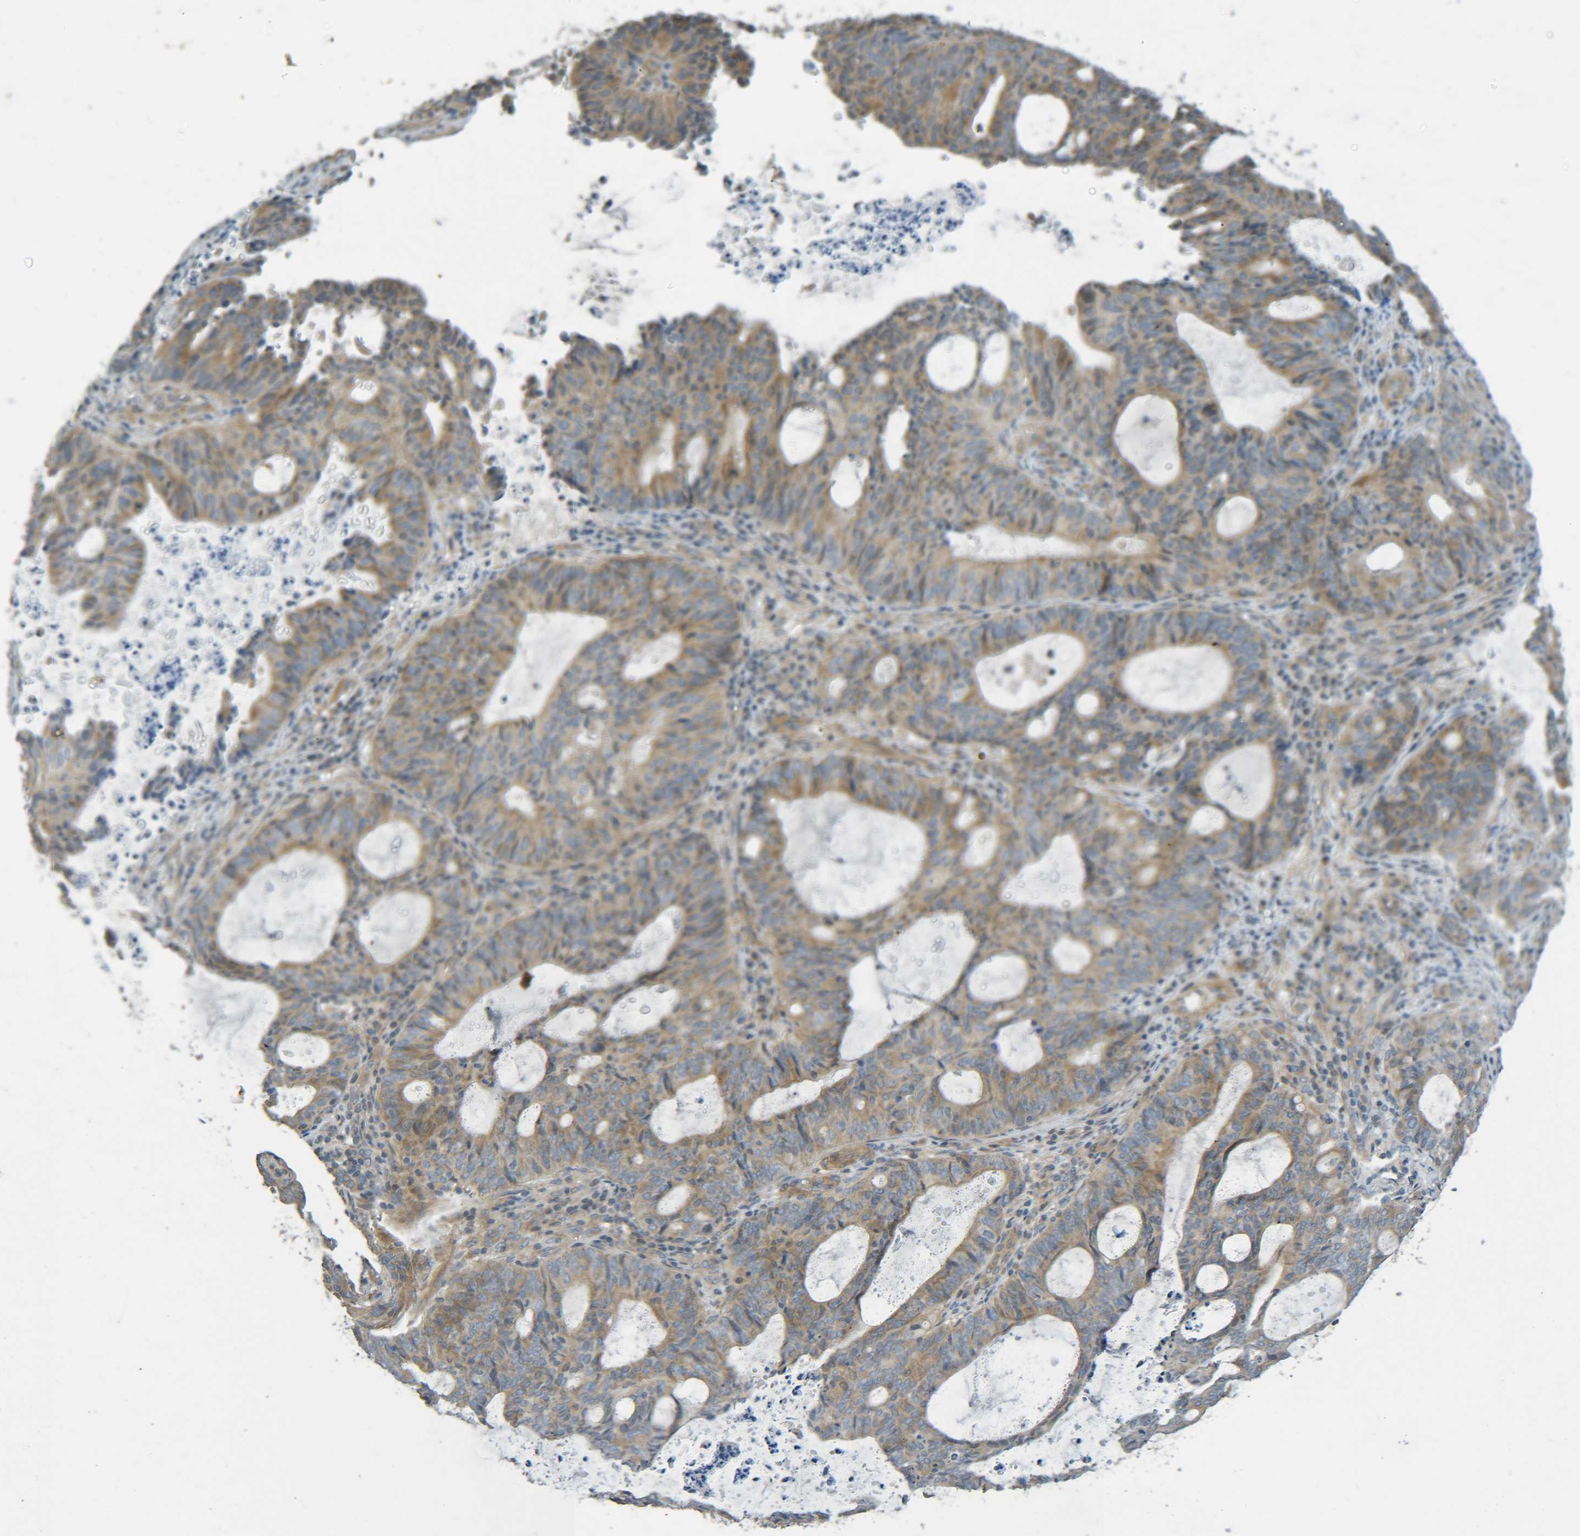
{"staining": {"intensity": "weak", "quantity": ">75%", "location": "cytoplasmic/membranous"}, "tissue": "endometrial cancer", "cell_type": "Tumor cells", "image_type": "cancer", "snomed": [{"axis": "morphology", "description": "Adenocarcinoma, NOS"}, {"axis": "topography", "description": "Uterus"}], "caption": "Tumor cells exhibit weak cytoplasmic/membranous expression in approximately >75% of cells in endometrial cancer (adenocarcinoma).", "gene": "CYP4F2", "patient": {"sex": "female", "age": 83}}